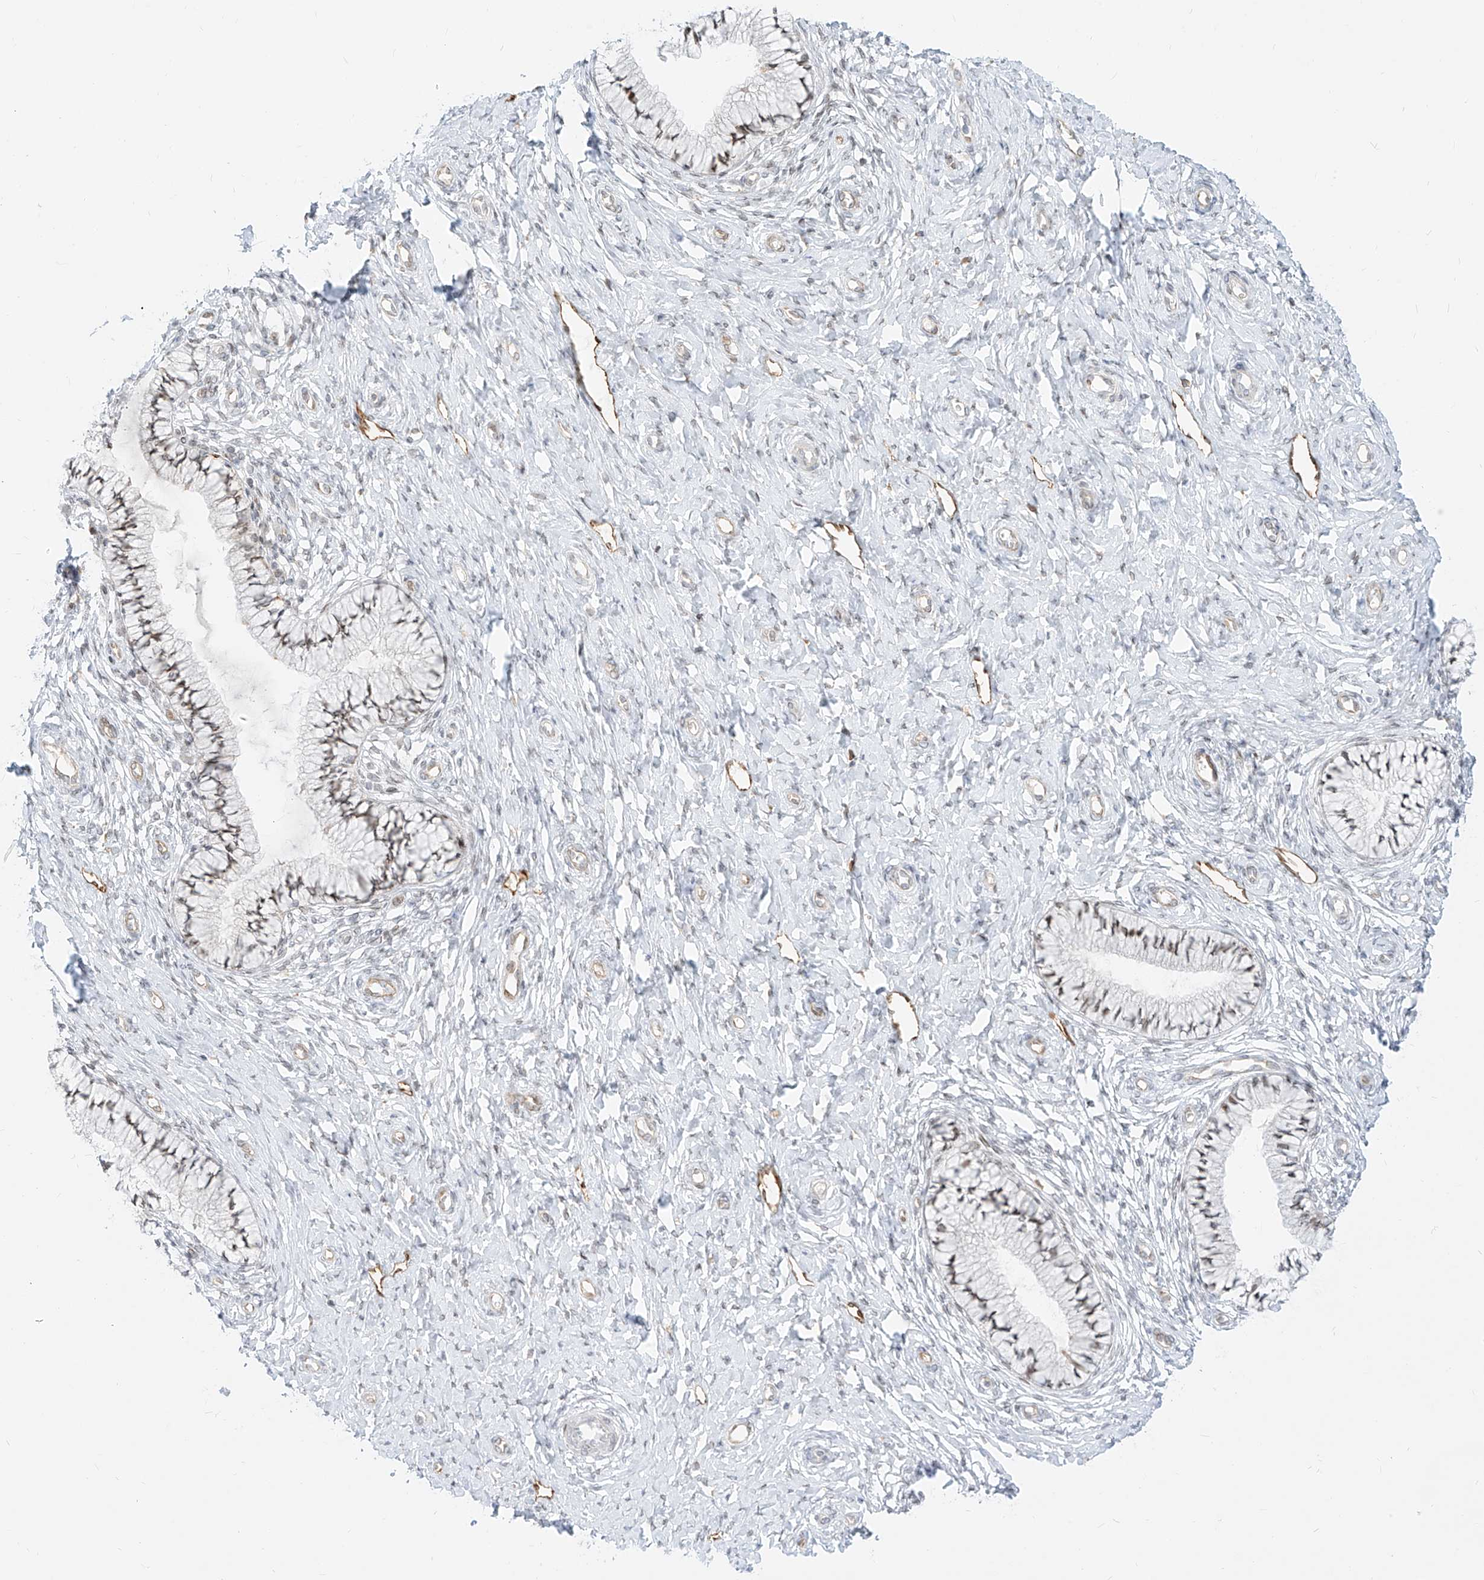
{"staining": {"intensity": "weak", "quantity": "<25%", "location": "nuclear"}, "tissue": "cervix", "cell_type": "Glandular cells", "image_type": "normal", "snomed": [{"axis": "morphology", "description": "Normal tissue, NOS"}, {"axis": "topography", "description": "Cervix"}], "caption": "Protein analysis of benign cervix demonstrates no significant expression in glandular cells. (DAB IHC visualized using brightfield microscopy, high magnification).", "gene": "NHSL1", "patient": {"sex": "female", "age": 36}}